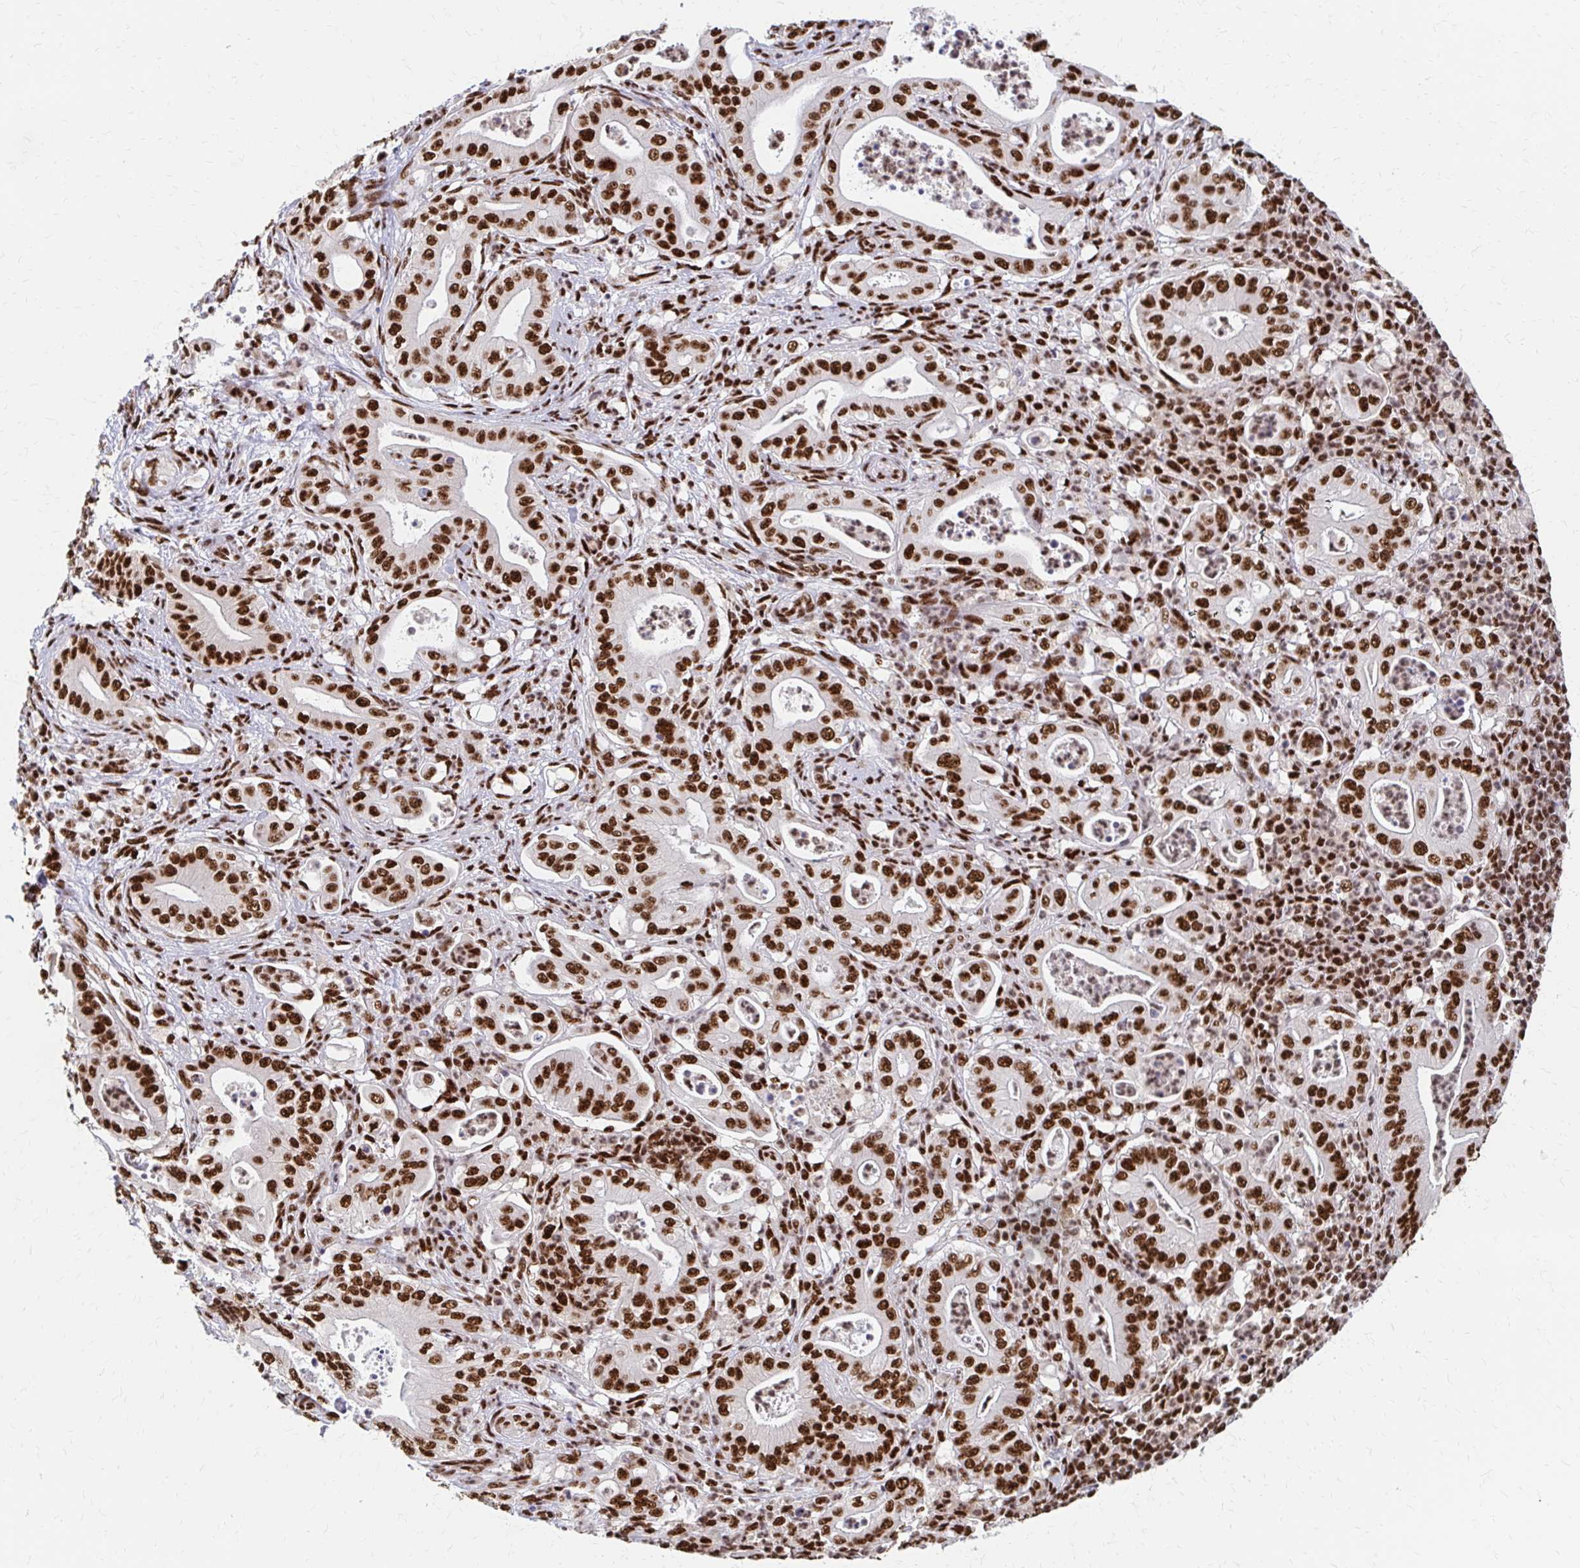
{"staining": {"intensity": "strong", "quantity": ">75%", "location": "nuclear"}, "tissue": "pancreatic cancer", "cell_type": "Tumor cells", "image_type": "cancer", "snomed": [{"axis": "morphology", "description": "Adenocarcinoma, NOS"}, {"axis": "topography", "description": "Pancreas"}], "caption": "Protein staining exhibits strong nuclear expression in approximately >75% of tumor cells in adenocarcinoma (pancreatic). Immunohistochemistry (ihc) stains the protein in brown and the nuclei are stained blue.", "gene": "CNKSR3", "patient": {"sex": "male", "age": 71}}